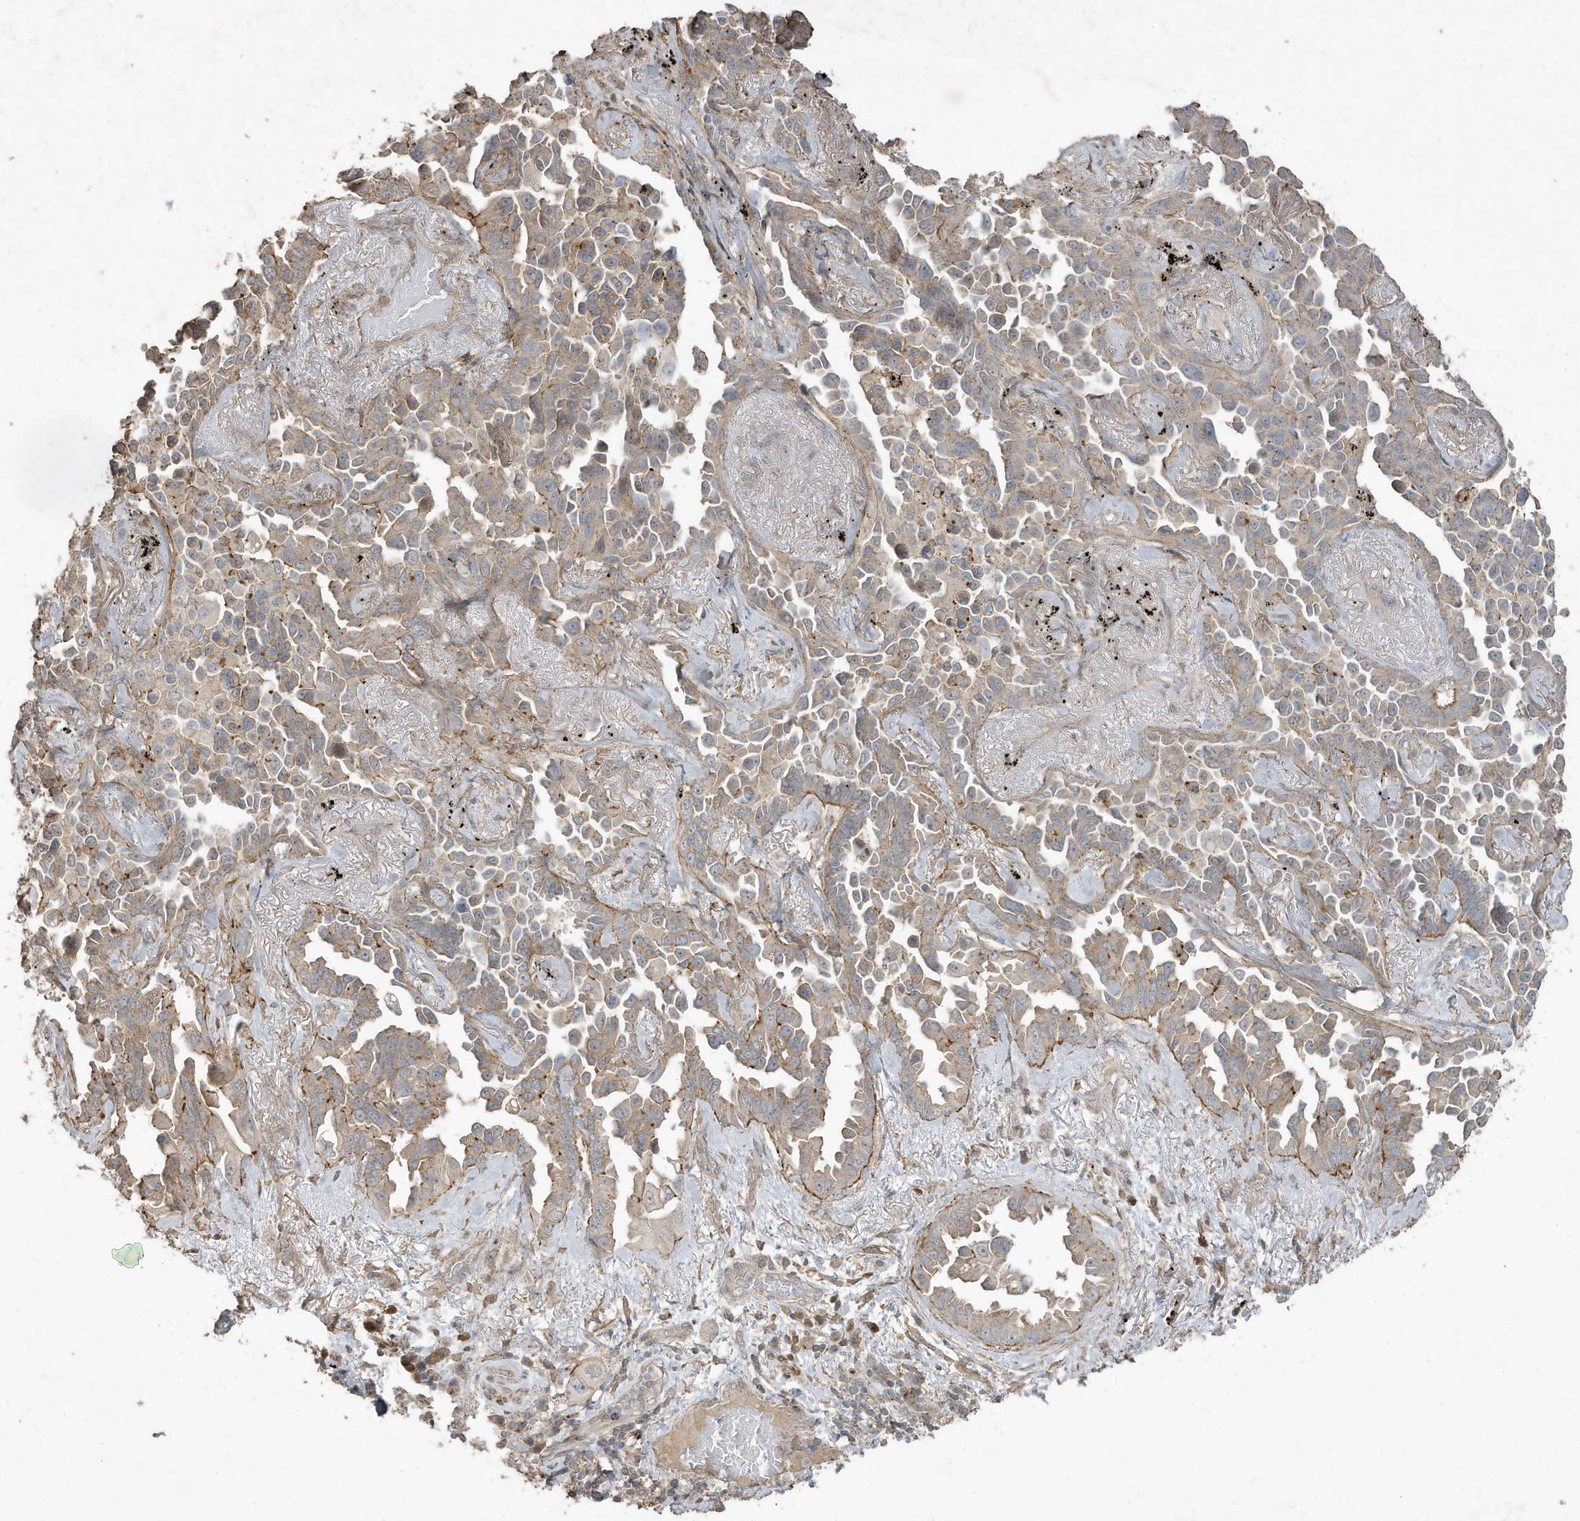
{"staining": {"intensity": "weak", "quantity": "25%-75%", "location": "cytoplasmic/membranous"}, "tissue": "lung cancer", "cell_type": "Tumor cells", "image_type": "cancer", "snomed": [{"axis": "morphology", "description": "Adenocarcinoma, NOS"}, {"axis": "topography", "description": "Lung"}], "caption": "The micrograph reveals immunohistochemical staining of lung cancer. There is weak cytoplasmic/membranous staining is seen in approximately 25%-75% of tumor cells.", "gene": "PRRT3", "patient": {"sex": "female", "age": 67}}